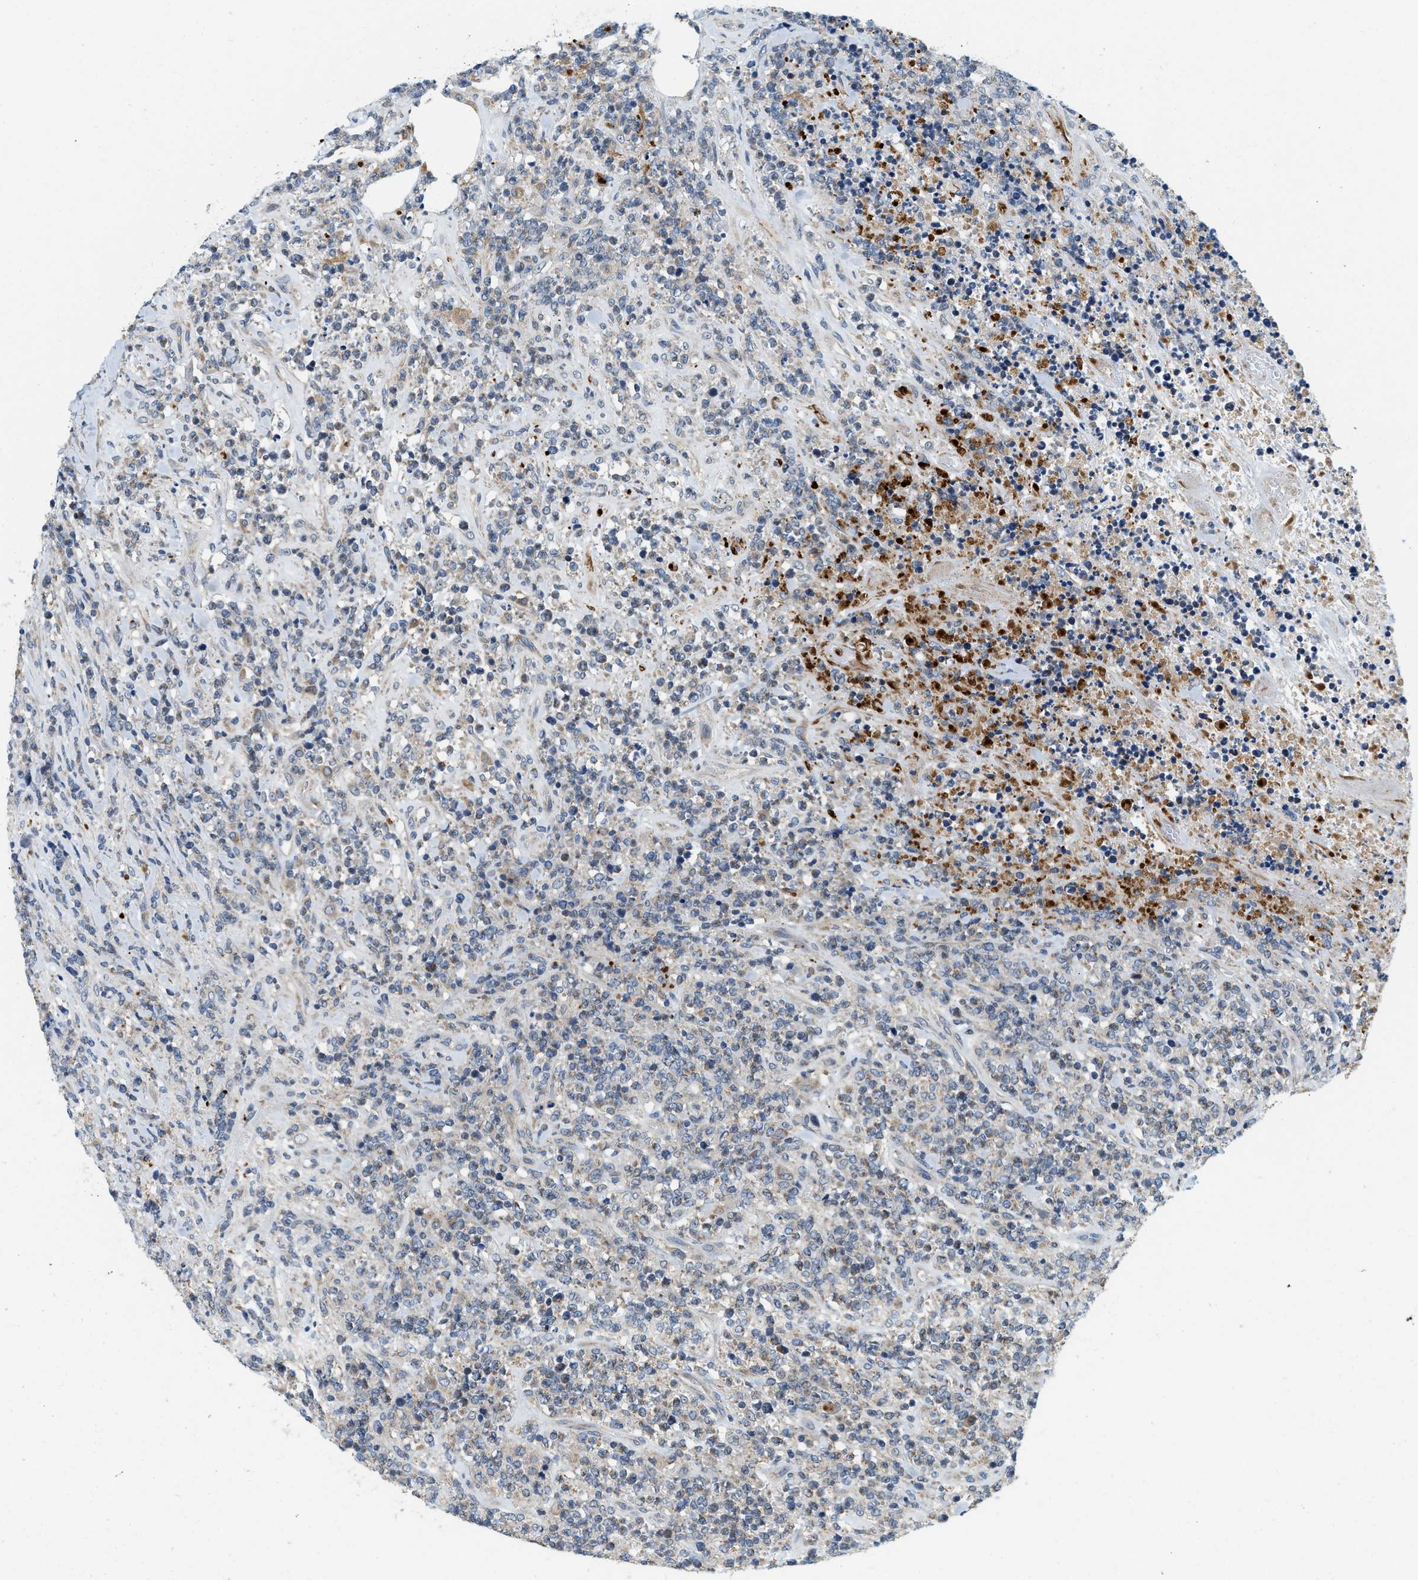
{"staining": {"intensity": "weak", "quantity": "<25%", "location": "cytoplasmic/membranous"}, "tissue": "lymphoma", "cell_type": "Tumor cells", "image_type": "cancer", "snomed": [{"axis": "morphology", "description": "Malignant lymphoma, non-Hodgkin's type, High grade"}, {"axis": "topography", "description": "Soft tissue"}], "caption": "DAB (3,3'-diaminobenzidine) immunohistochemical staining of lymphoma demonstrates no significant staining in tumor cells.", "gene": "ZNF599", "patient": {"sex": "male", "age": 18}}